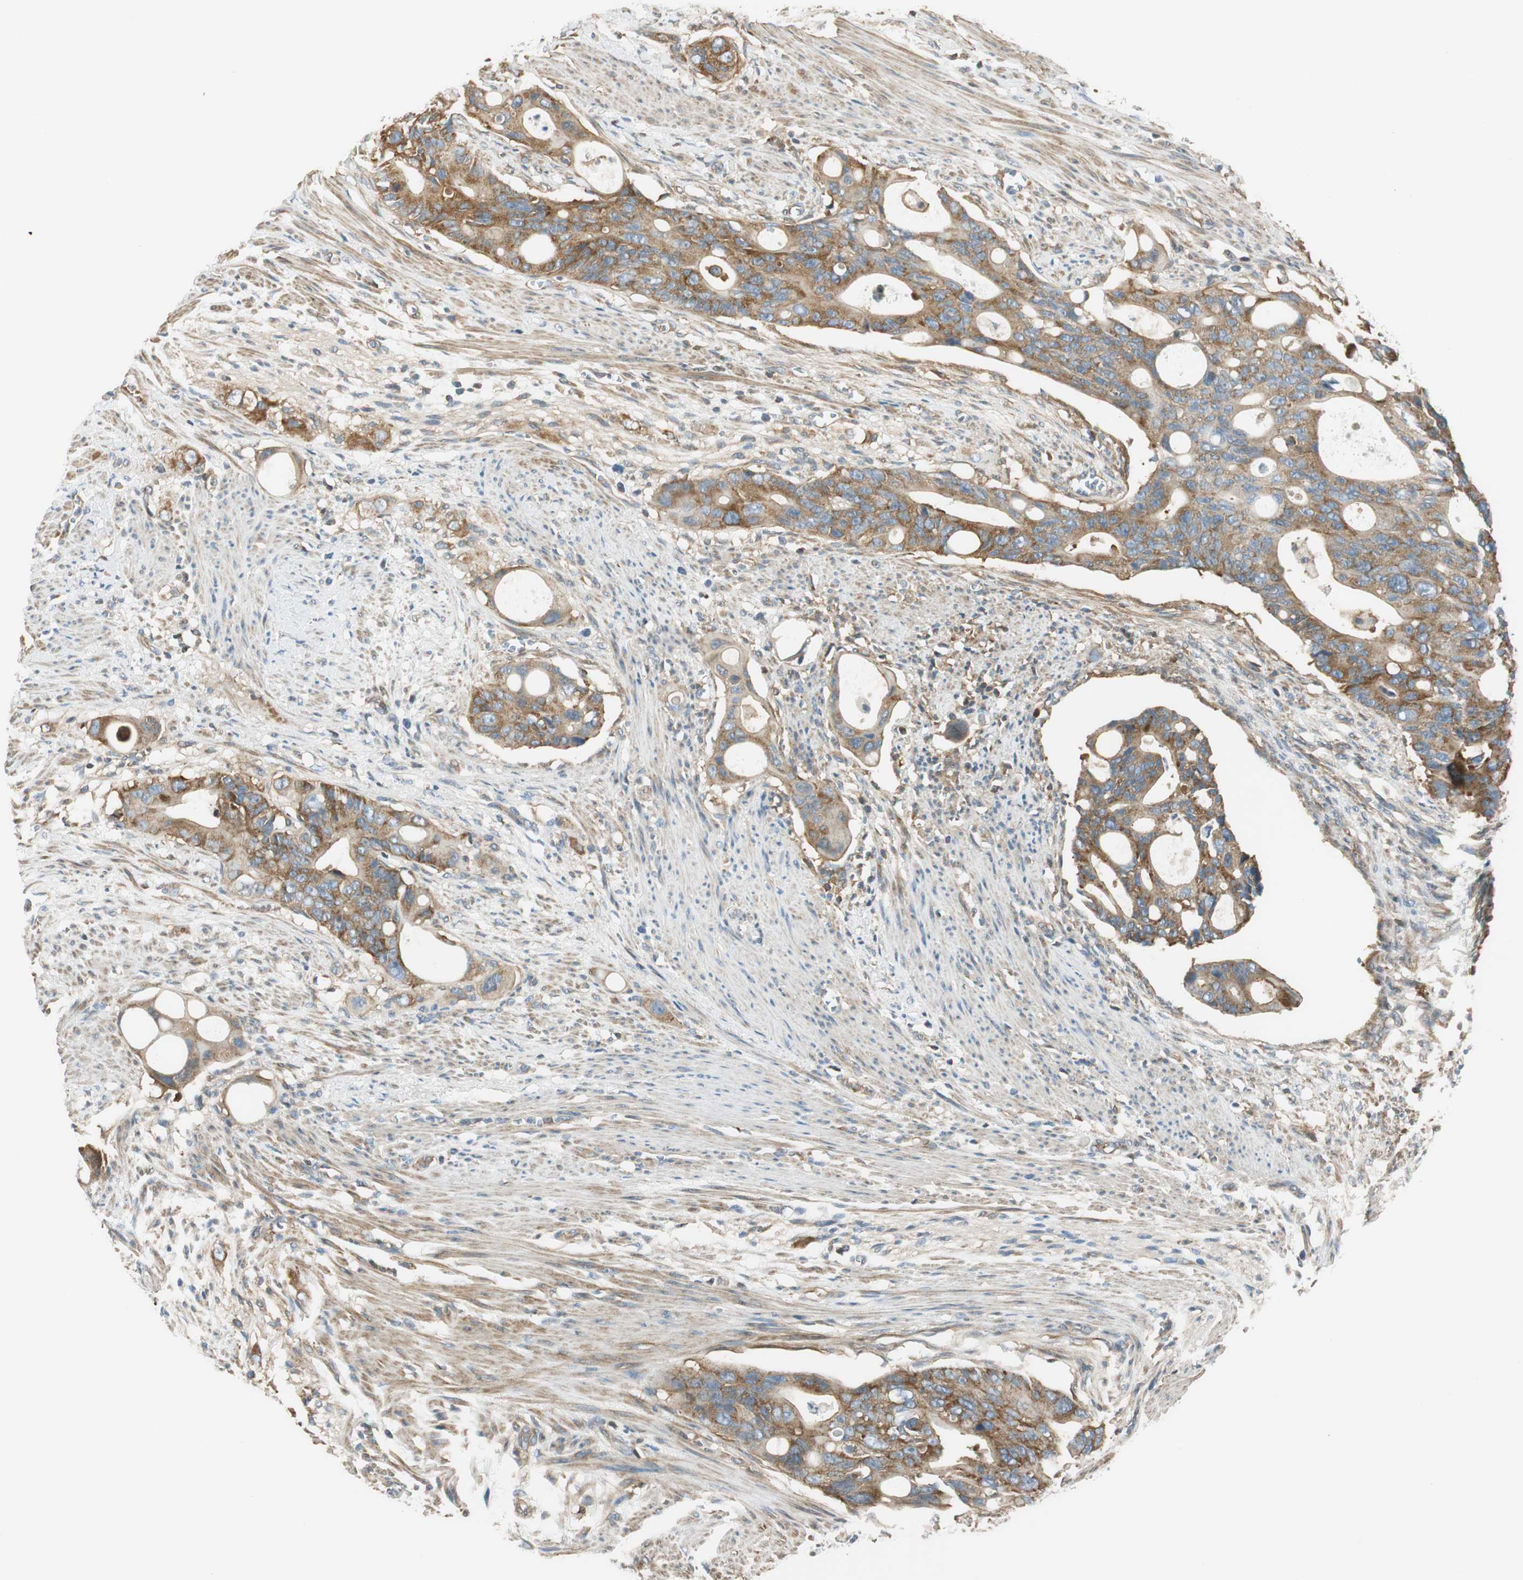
{"staining": {"intensity": "moderate", "quantity": ">75%", "location": "cytoplasmic/membranous"}, "tissue": "colorectal cancer", "cell_type": "Tumor cells", "image_type": "cancer", "snomed": [{"axis": "morphology", "description": "Adenocarcinoma, NOS"}, {"axis": "topography", "description": "Colon"}], "caption": "Colorectal adenocarcinoma stained for a protein (brown) exhibits moderate cytoplasmic/membranous positive positivity in about >75% of tumor cells.", "gene": "PI4K2B", "patient": {"sex": "female", "age": 57}}